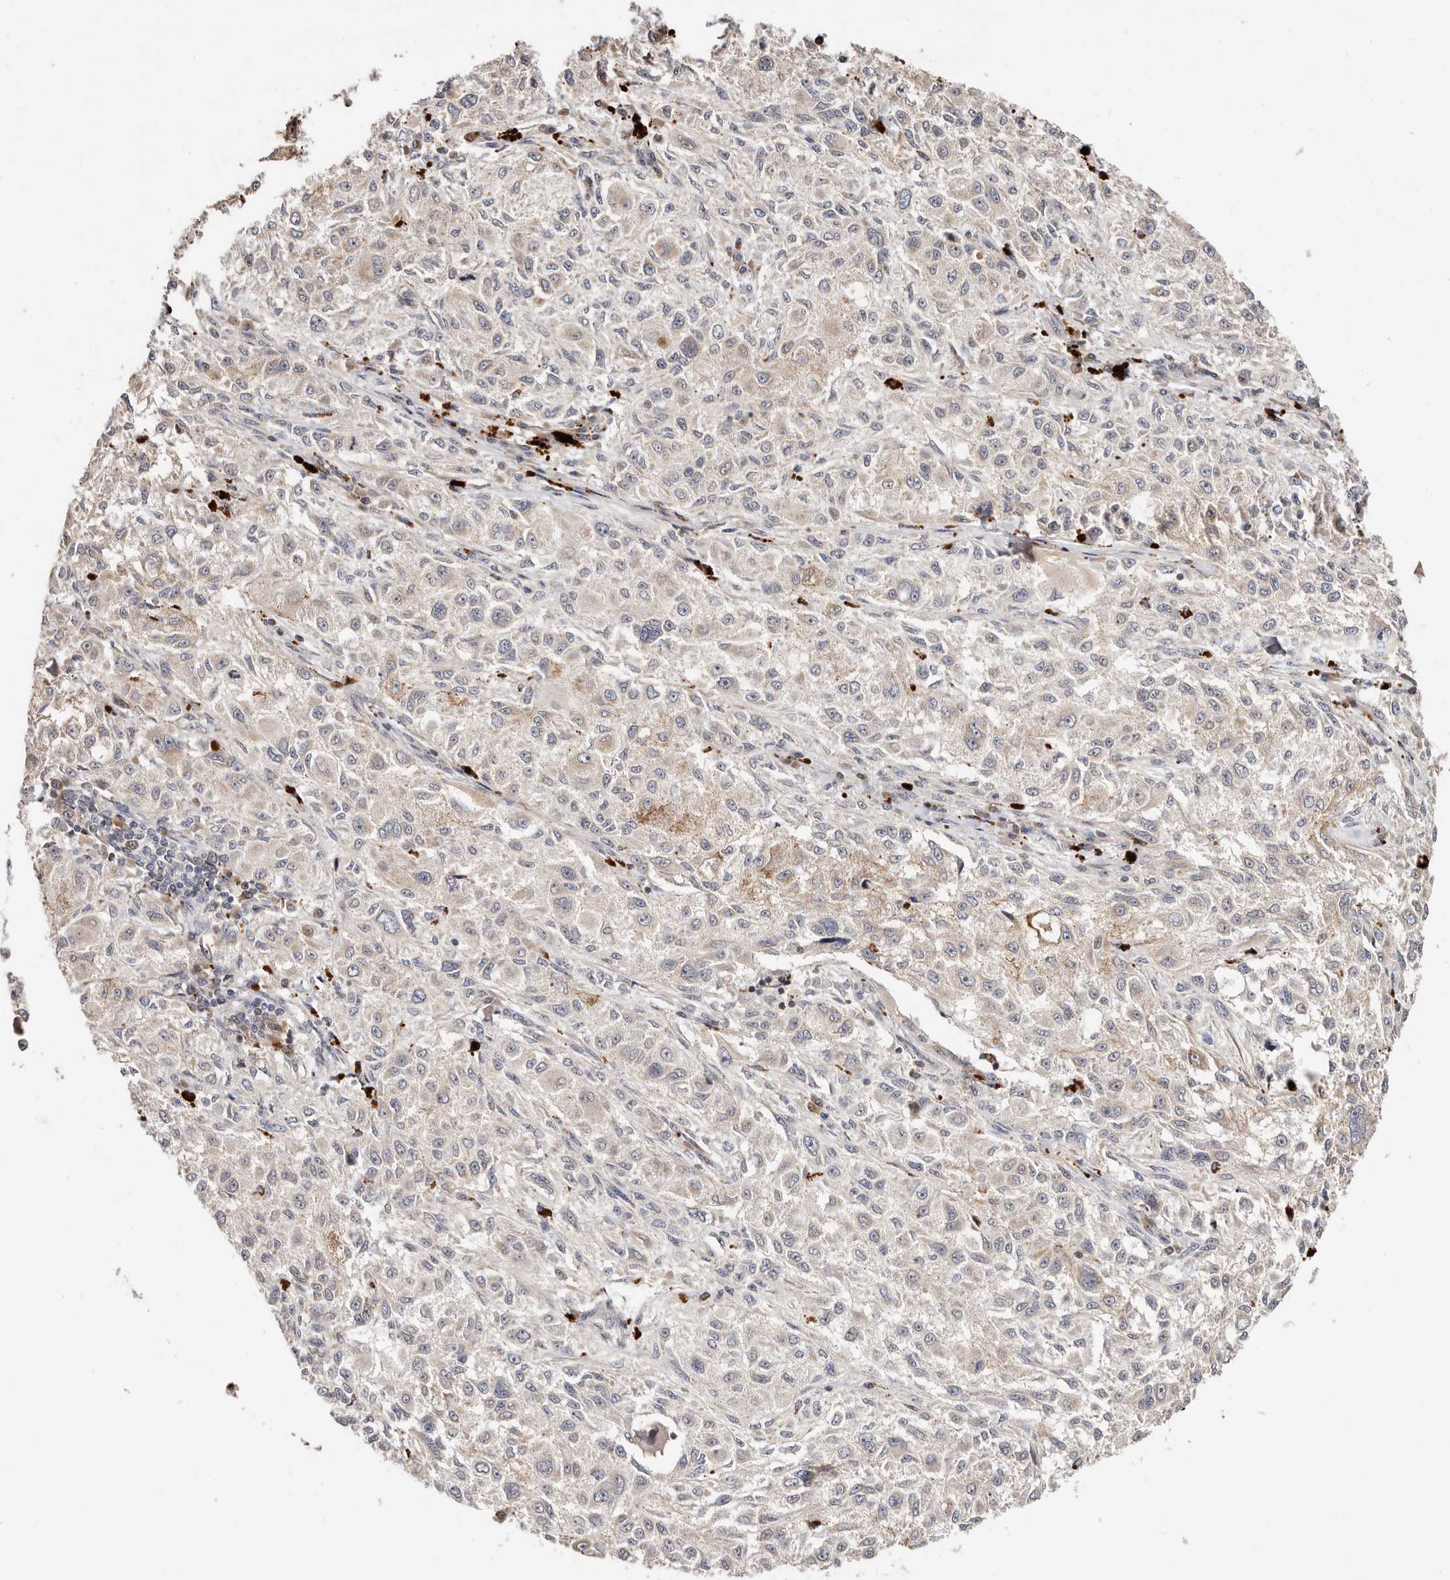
{"staining": {"intensity": "negative", "quantity": "none", "location": "none"}, "tissue": "melanoma", "cell_type": "Tumor cells", "image_type": "cancer", "snomed": [{"axis": "morphology", "description": "Necrosis, NOS"}, {"axis": "morphology", "description": "Malignant melanoma, NOS"}, {"axis": "topography", "description": "Skin"}], "caption": "DAB (3,3'-diaminobenzidine) immunohistochemical staining of malignant melanoma exhibits no significant positivity in tumor cells.", "gene": "USP33", "patient": {"sex": "female", "age": 87}}